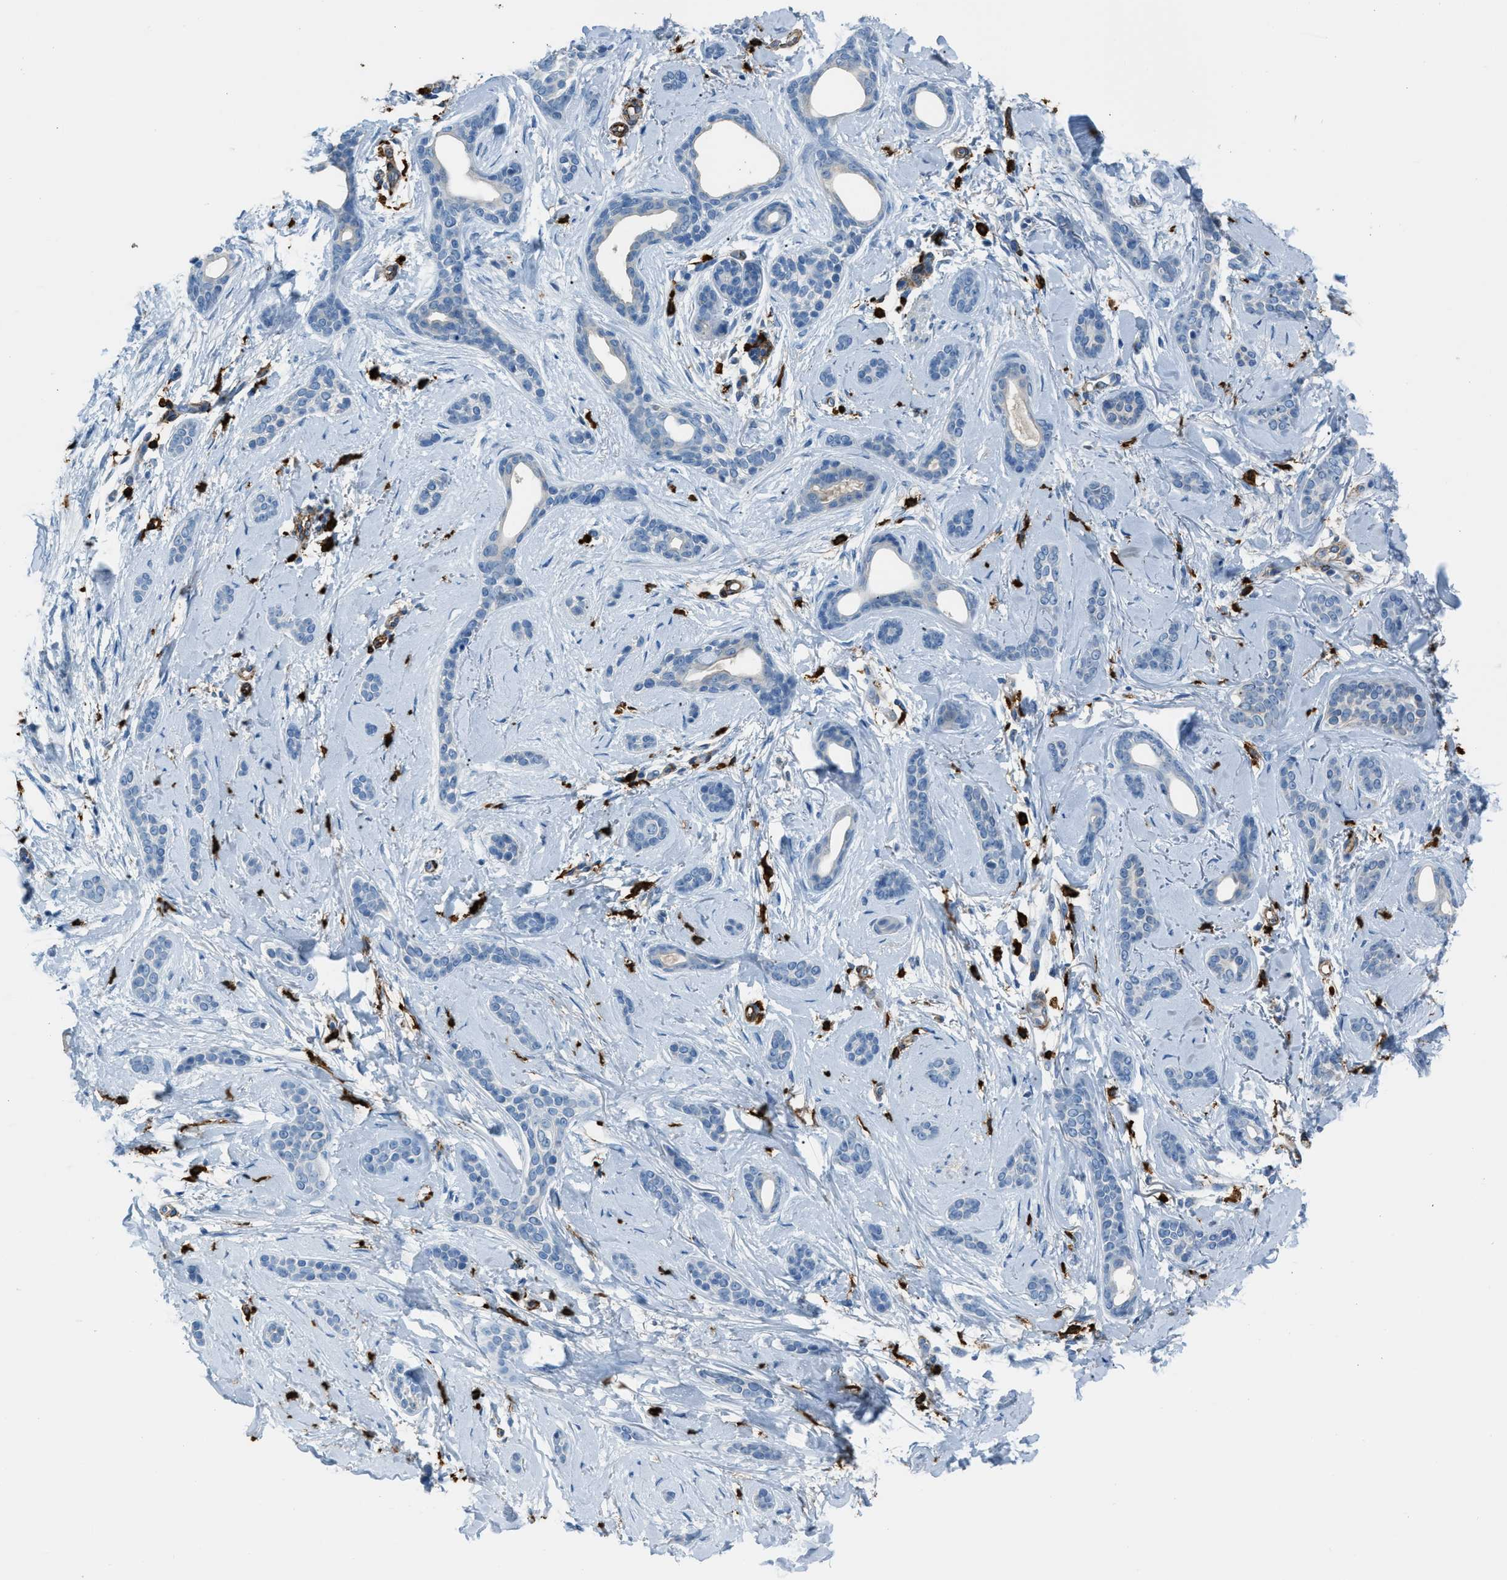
{"staining": {"intensity": "negative", "quantity": "none", "location": "none"}, "tissue": "skin cancer", "cell_type": "Tumor cells", "image_type": "cancer", "snomed": [{"axis": "morphology", "description": "Basal cell carcinoma"}, {"axis": "morphology", "description": "Adnexal tumor, benign"}, {"axis": "topography", "description": "Skin"}], "caption": "Protein analysis of skin cancer (basal cell carcinoma) reveals no significant expression in tumor cells. (DAB (3,3'-diaminobenzidine) immunohistochemistry (IHC) with hematoxylin counter stain).", "gene": "SLC22A15", "patient": {"sex": "female", "age": 42}}